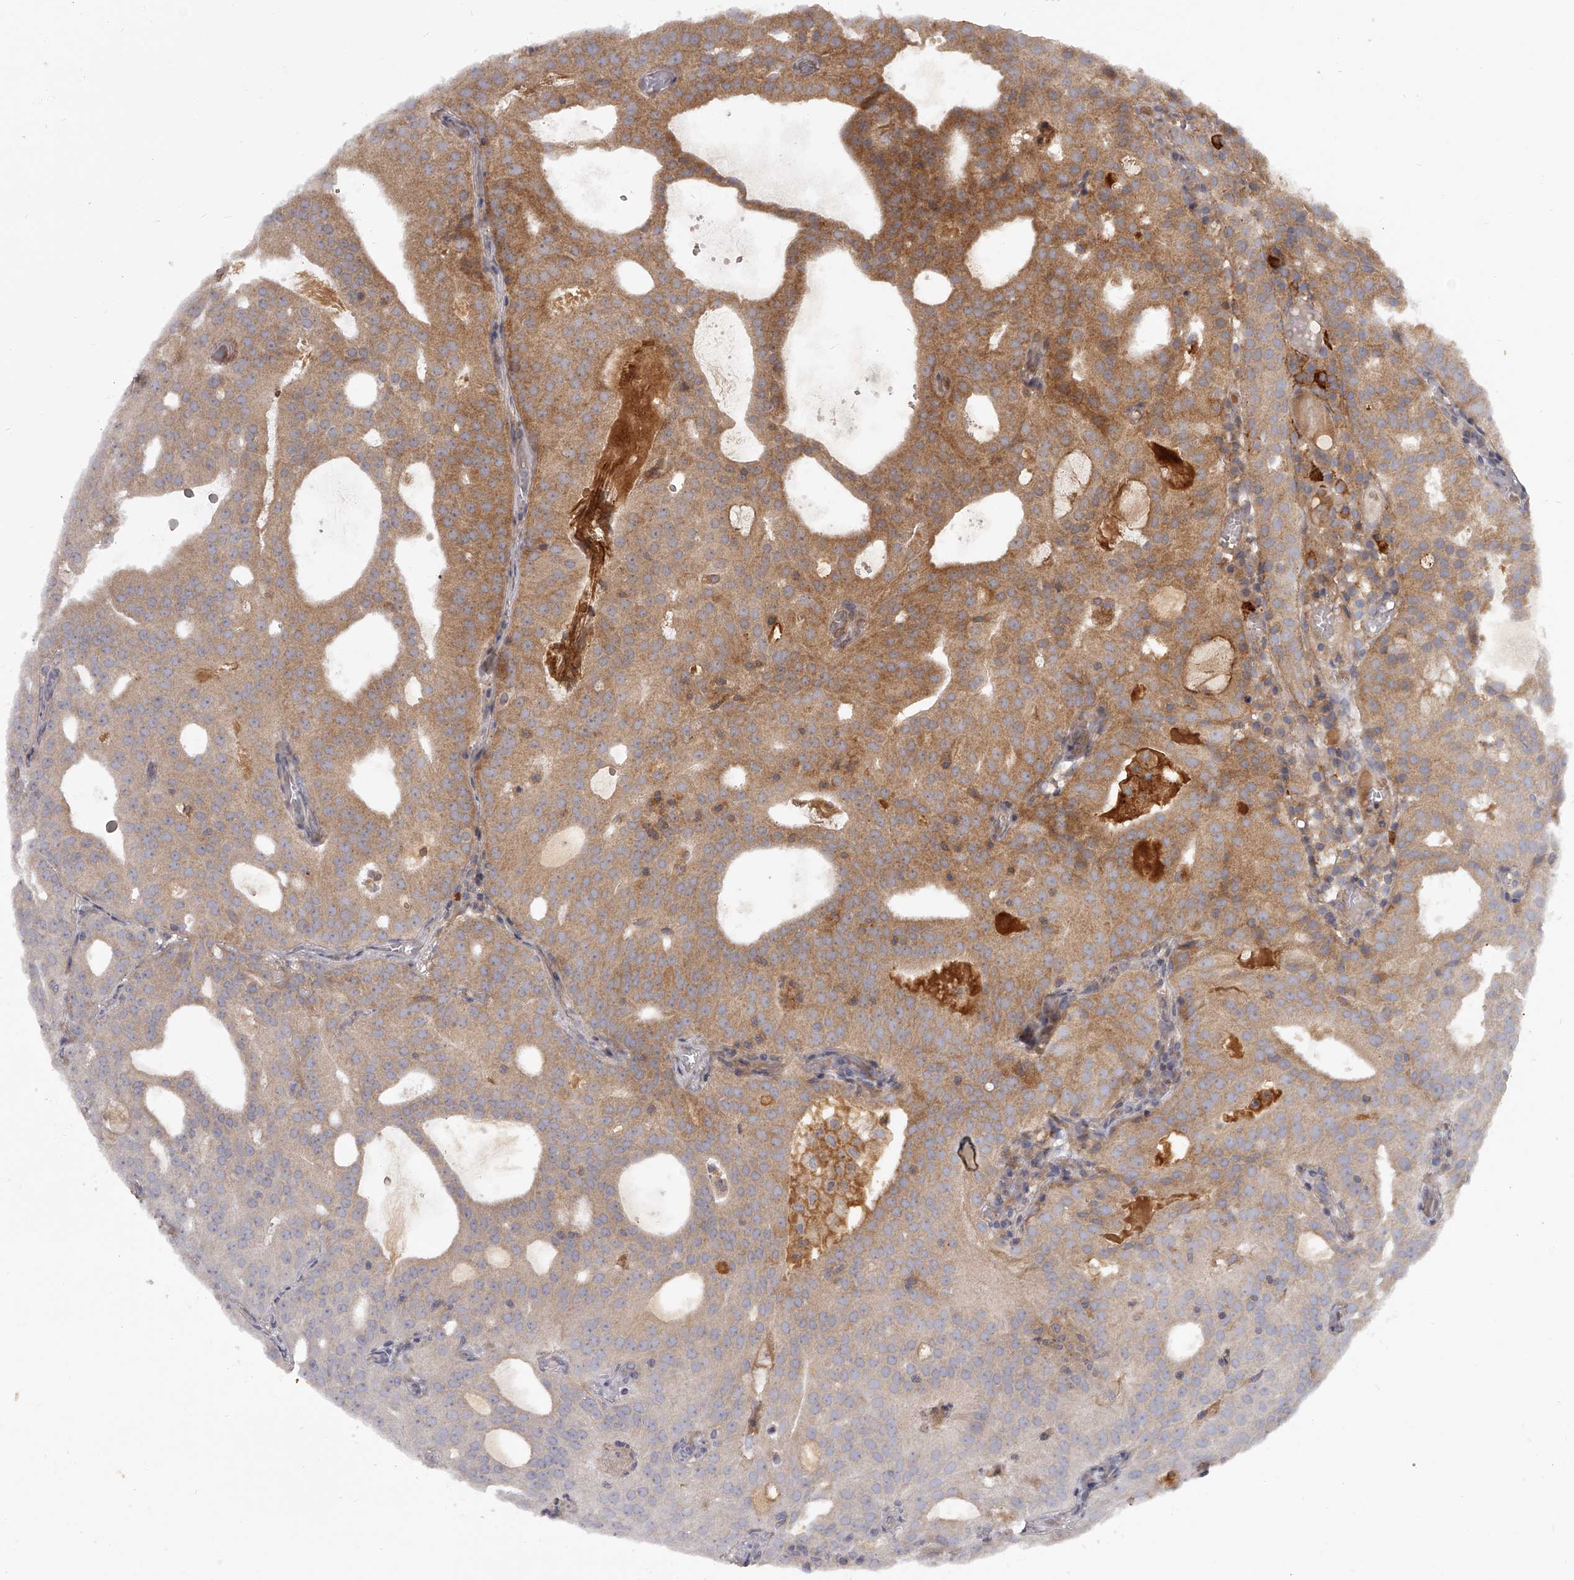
{"staining": {"intensity": "moderate", "quantity": ">75%", "location": "cytoplasmic/membranous"}, "tissue": "prostate cancer", "cell_type": "Tumor cells", "image_type": "cancer", "snomed": [{"axis": "morphology", "description": "Adenocarcinoma, Medium grade"}, {"axis": "topography", "description": "Prostate"}], "caption": "Immunohistochemistry photomicrograph of neoplastic tissue: prostate cancer (medium-grade adenocarcinoma) stained using IHC shows medium levels of moderate protein expression localized specifically in the cytoplasmic/membranous of tumor cells, appearing as a cytoplasmic/membranous brown color.", "gene": "CRYZL1", "patient": {"sex": "male", "age": 88}}